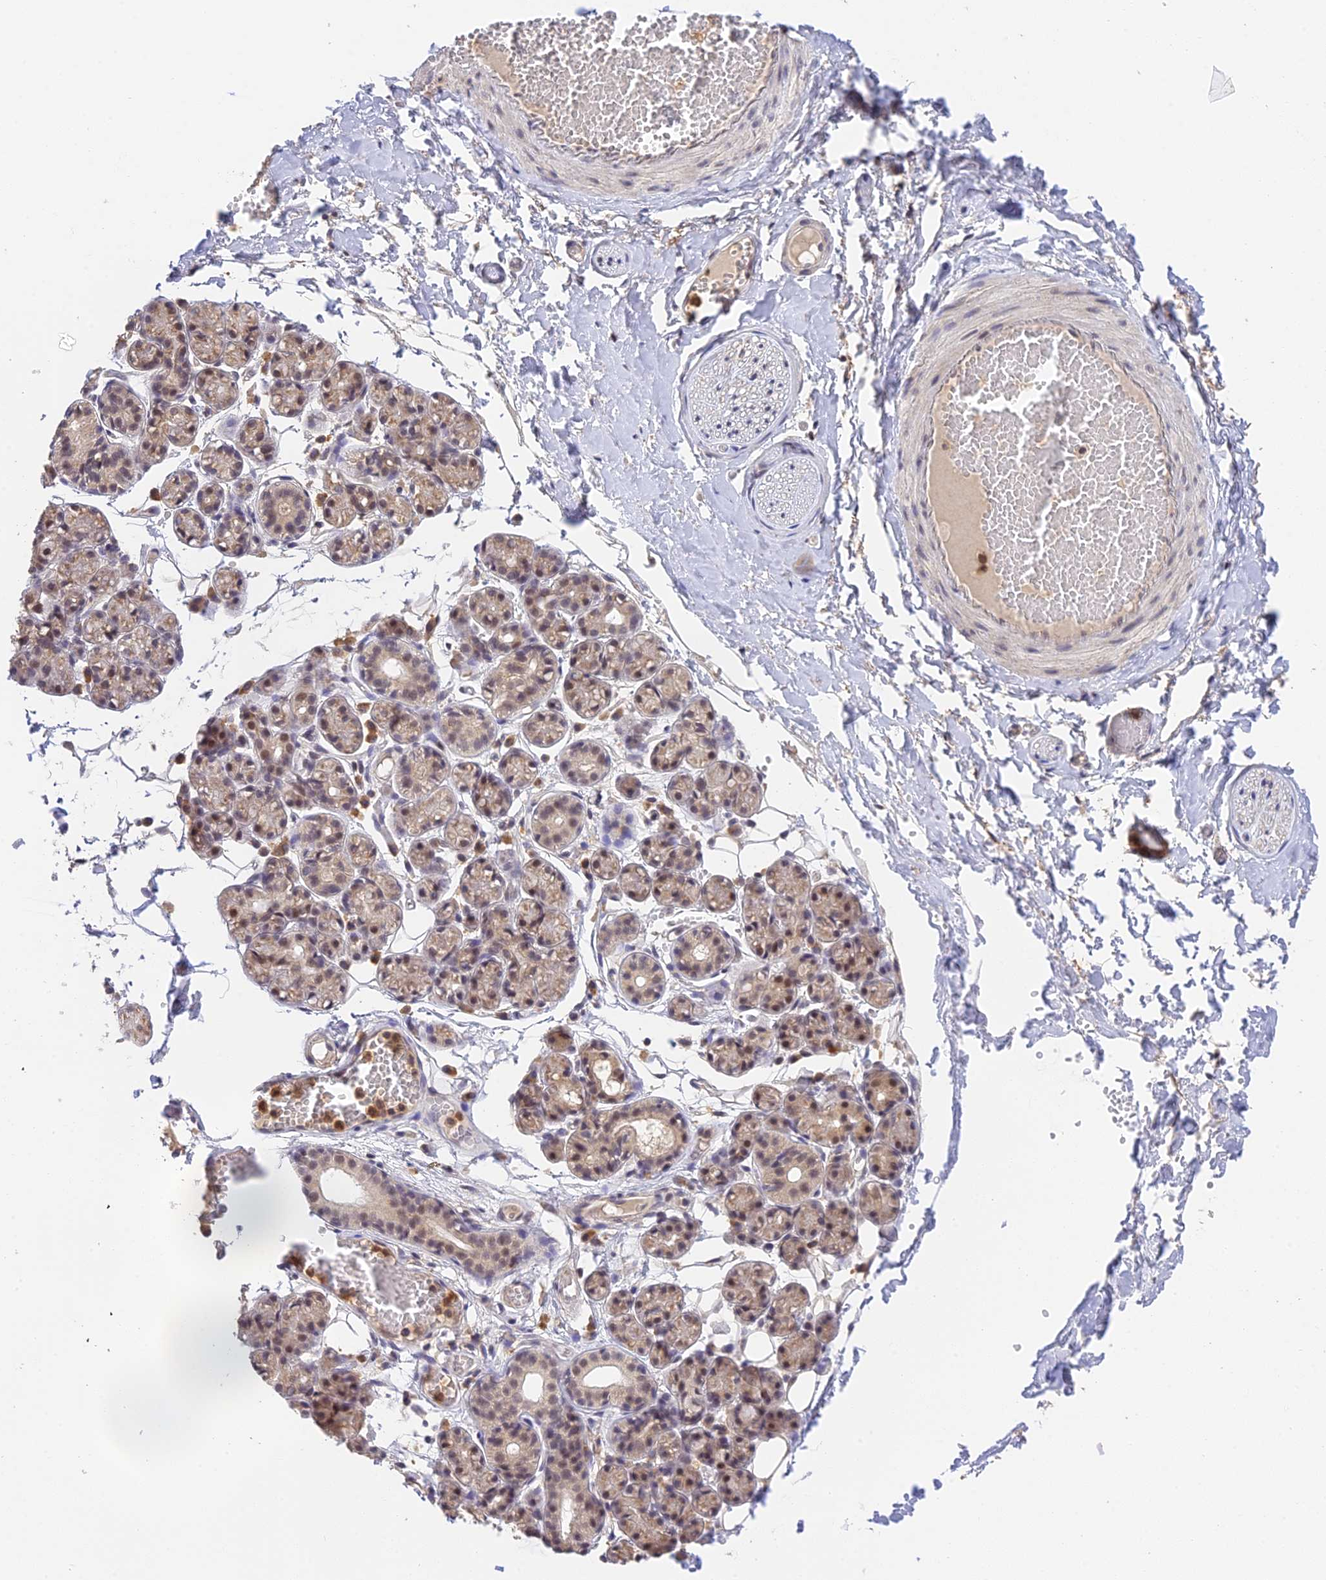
{"staining": {"intensity": "weak", "quantity": "25%-75%", "location": "cytoplasmic/membranous"}, "tissue": "salivary gland", "cell_type": "Glandular cells", "image_type": "normal", "snomed": [{"axis": "morphology", "description": "Normal tissue, NOS"}, {"axis": "topography", "description": "Salivary gland"}], "caption": "Immunohistochemical staining of unremarkable salivary gland exhibits 25%-75% levels of weak cytoplasmic/membranous protein positivity in approximately 25%-75% of glandular cells. The staining was performed using DAB to visualize the protein expression in brown, while the nuclei were stained in blue with hematoxylin (Magnification: 20x).", "gene": "PEX16", "patient": {"sex": "male", "age": 63}}